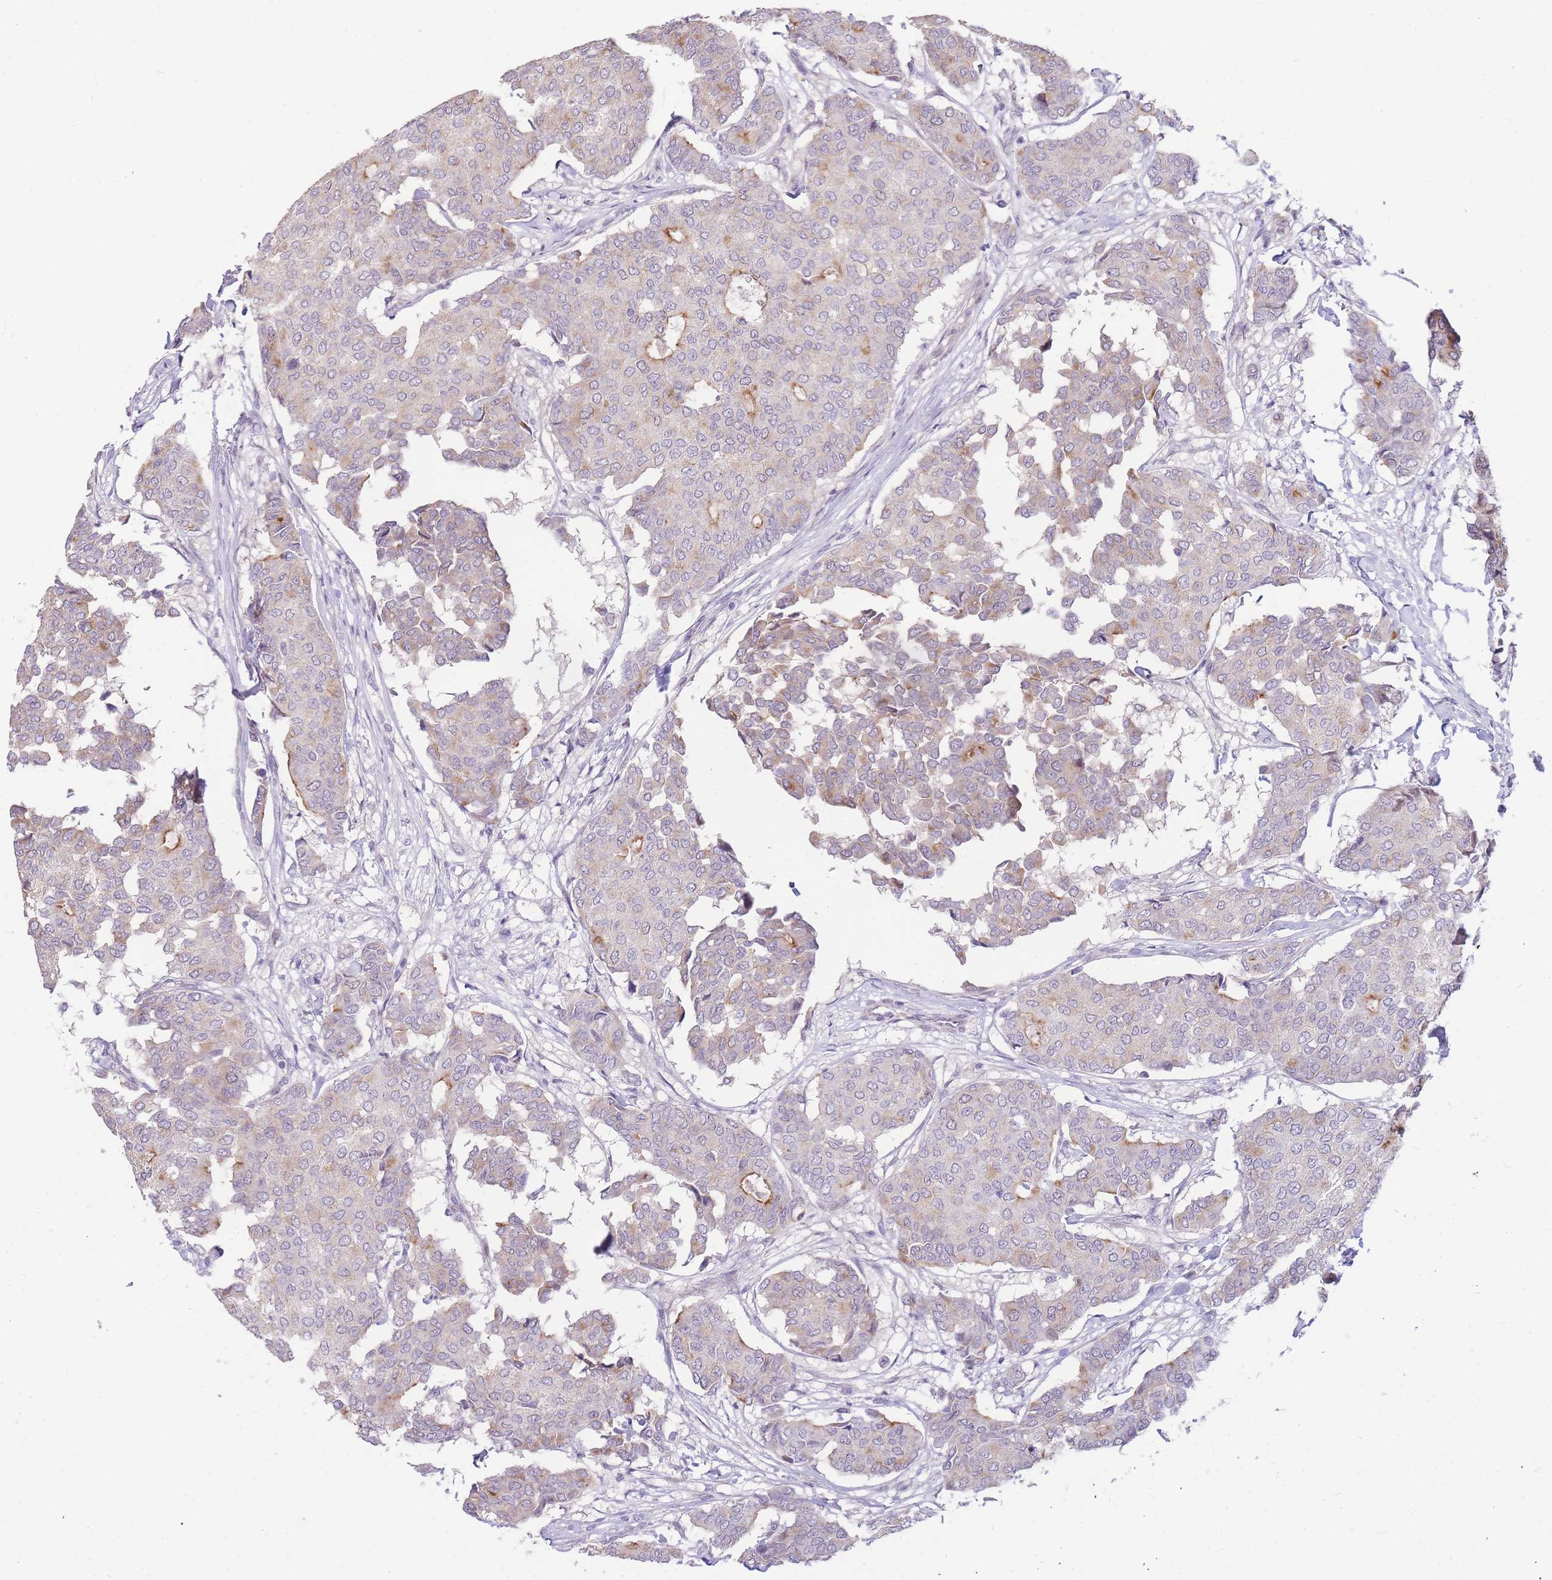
{"staining": {"intensity": "moderate", "quantity": "<25%", "location": "cytoplasmic/membranous"}, "tissue": "breast cancer", "cell_type": "Tumor cells", "image_type": "cancer", "snomed": [{"axis": "morphology", "description": "Duct carcinoma"}, {"axis": "topography", "description": "Breast"}], "caption": "DAB (3,3'-diaminobenzidine) immunohistochemical staining of breast cancer (infiltrating ductal carcinoma) demonstrates moderate cytoplasmic/membranous protein positivity in approximately <25% of tumor cells.", "gene": "SHCBP1", "patient": {"sex": "female", "age": 75}}